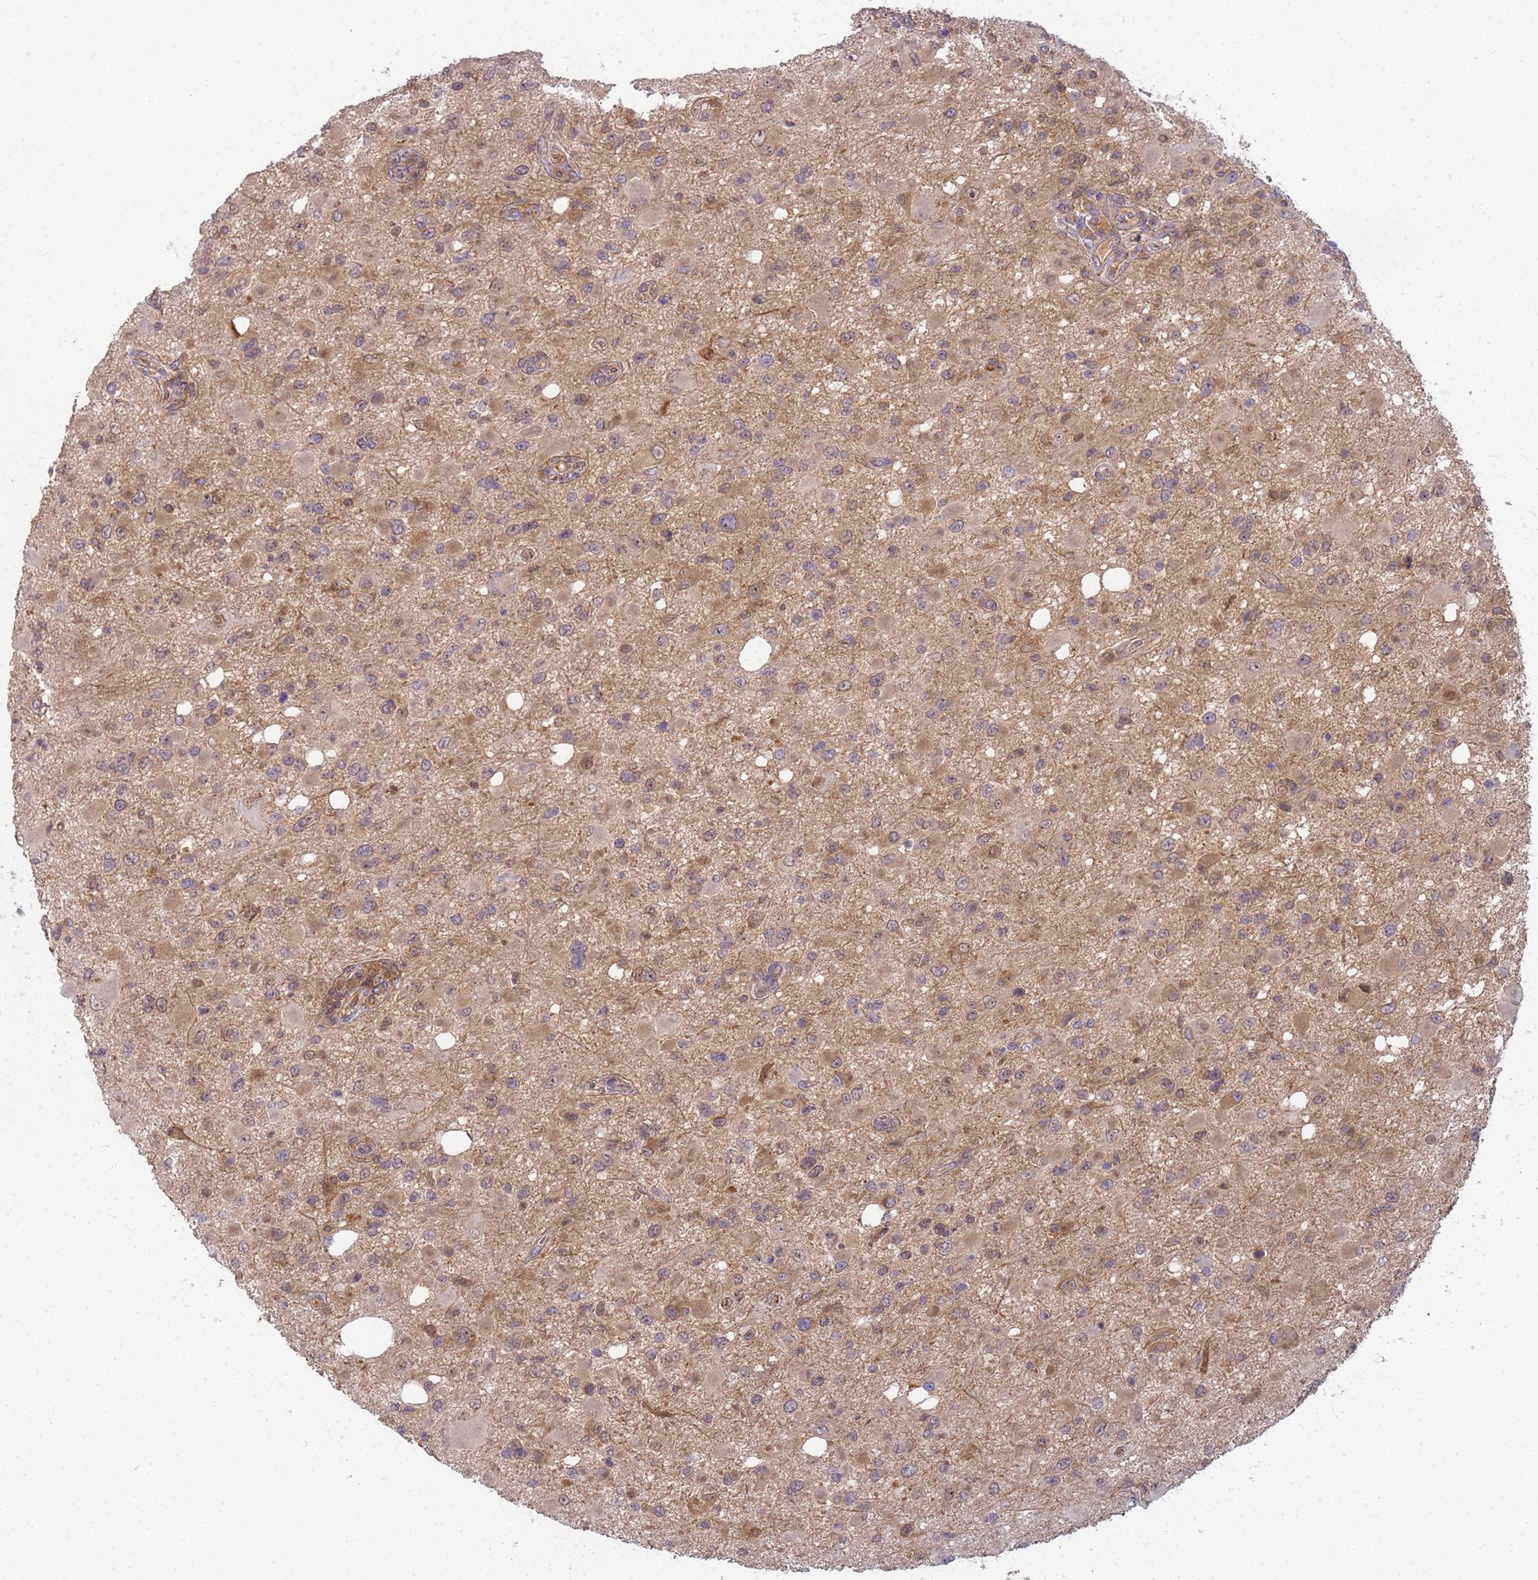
{"staining": {"intensity": "moderate", "quantity": "25%-75%", "location": "cytoplasmic/membranous"}, "tissue": "glioma", "cell_type": "Tumor cells", "image_type": "cancer", "snomed": [{"axis": "morphology", "description": "Glioma, malignant, High grade"}, {"axis": "topography", "description": "Brain"}], "caption": "Human glioma stained with a brown dye reveals moderate cytoplasmic/membranous positive expression in about 25%-75% of tumor cells.", "gene": "SHARPIN", "patient": {"sex": "male", "age": 53}}